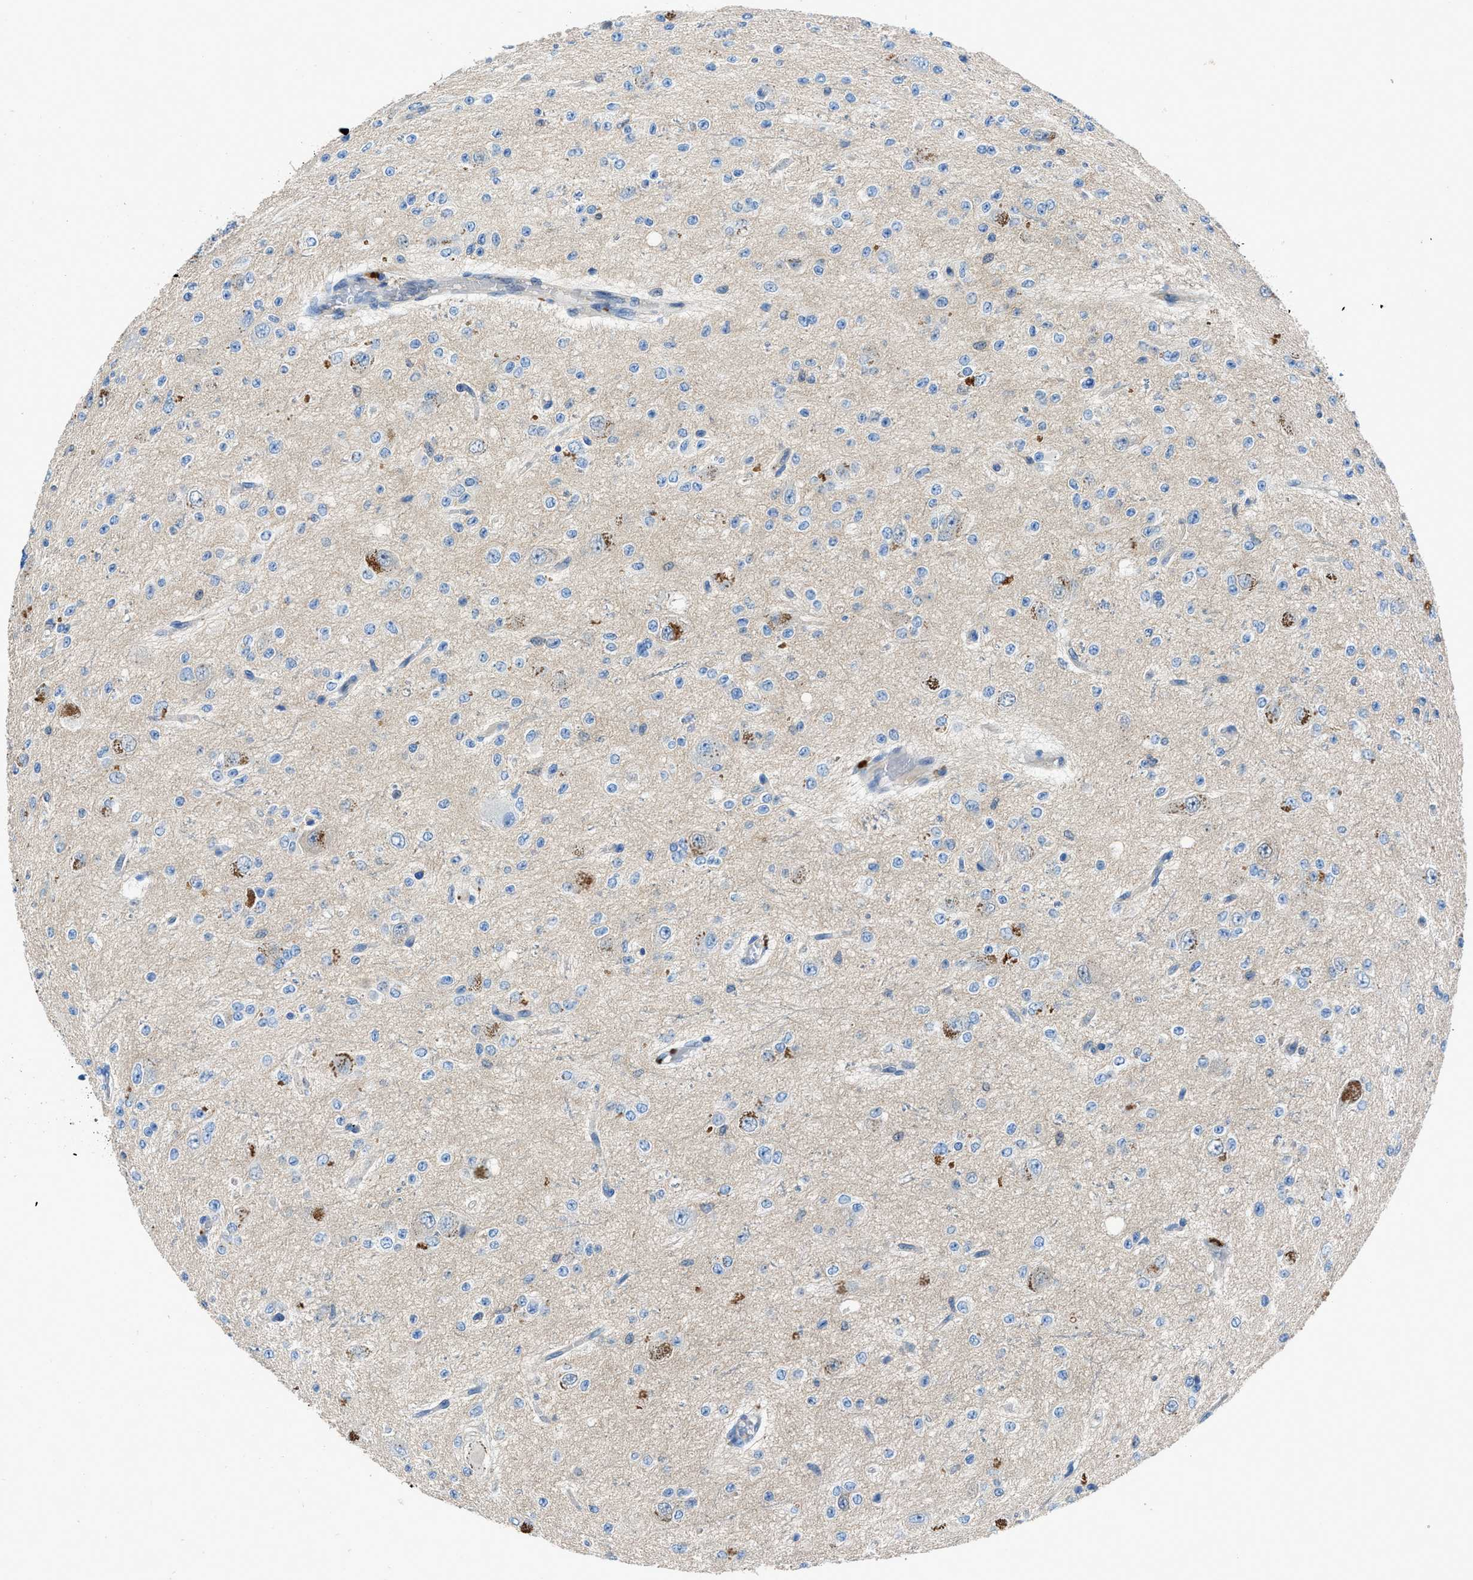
{"staining": {"intensity": "negative", "quantity": "none", "location": "none"}, "tissue": "glioma", "cell_type": "Tumor cells", "image_type": "cancer", "snomed": [{"axis": "morphology", "description": "Glioma, malignant, High grade"}, {"axis": "topography", "description": "pancreas cauda"}], "caption": "Tumor cells show no significant positivity in glioma.", "gene": "PTGFRN", "patient": {"sex": "male", "age": 60}}